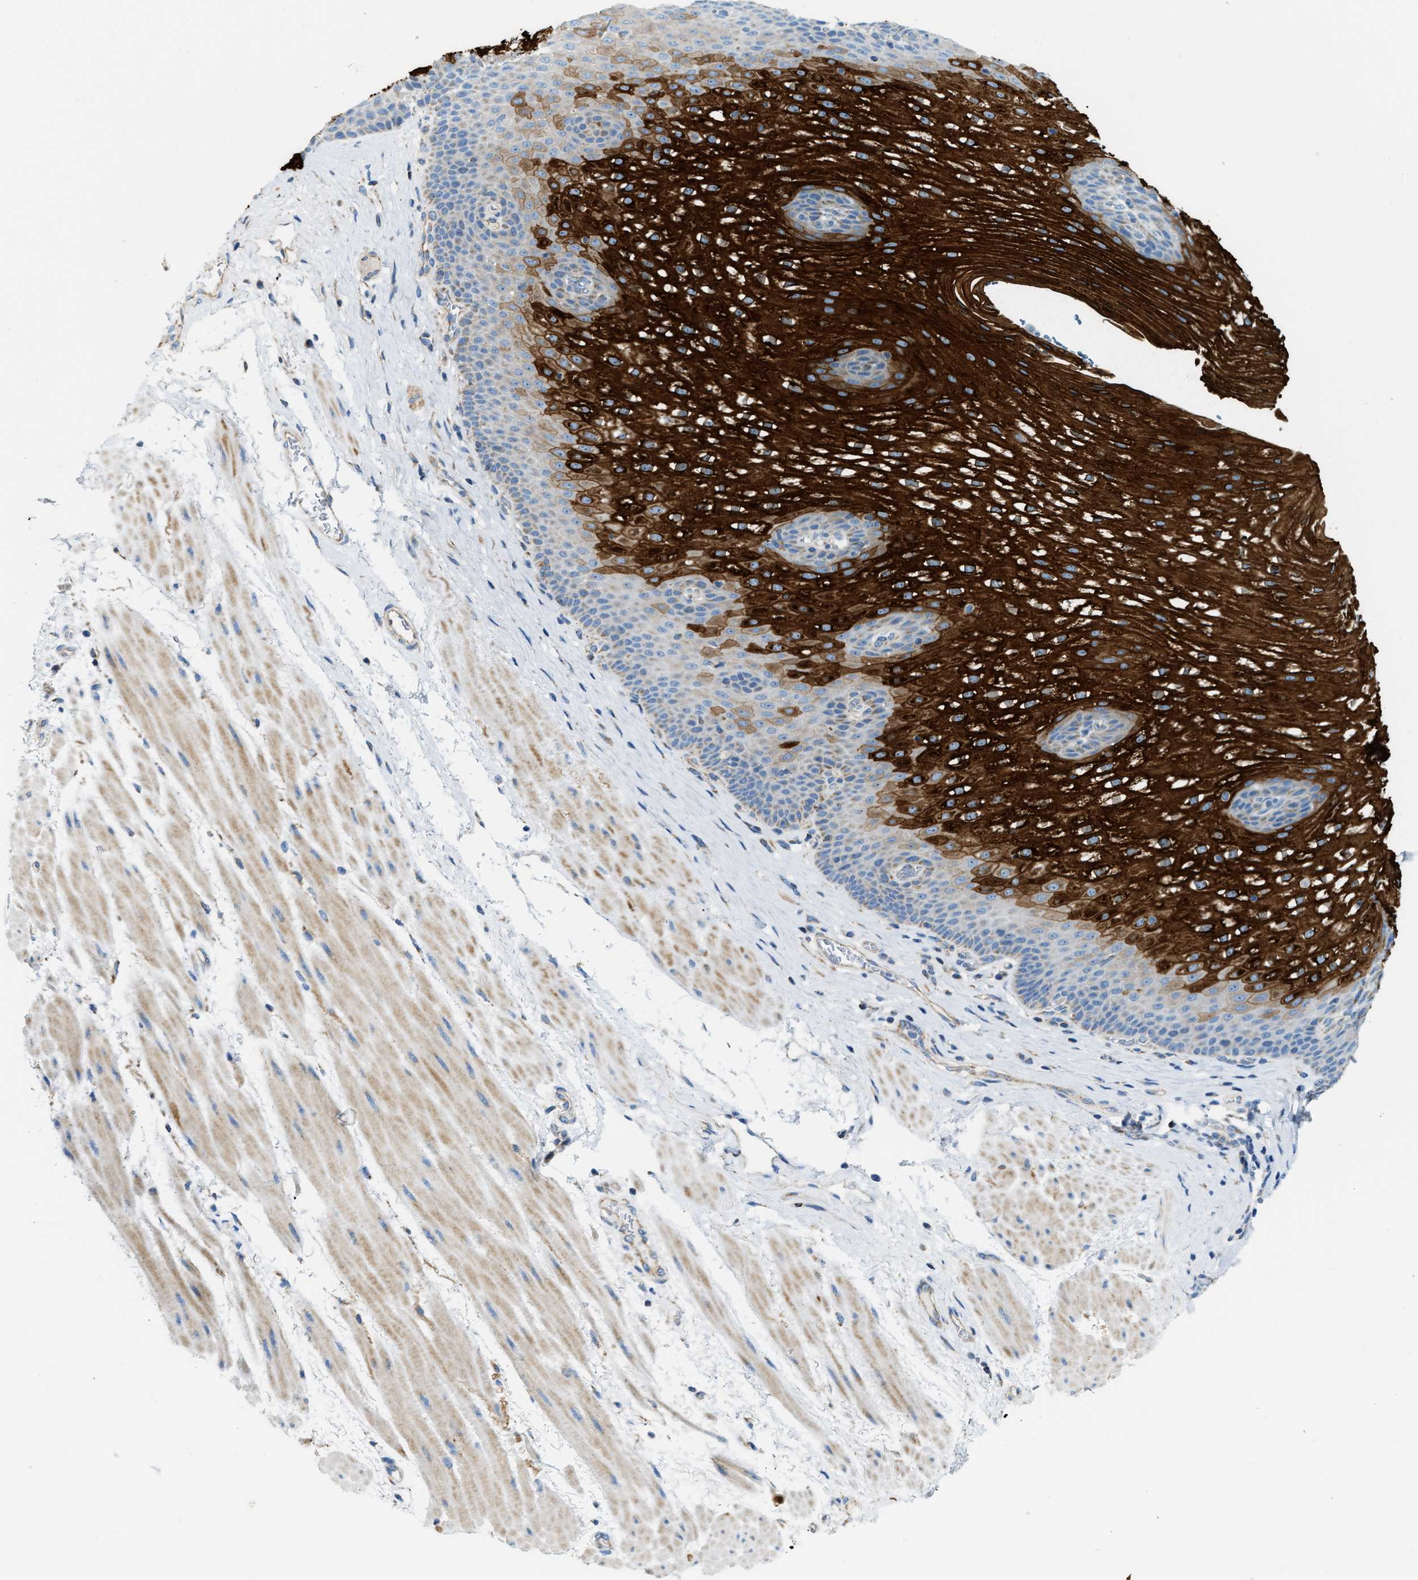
{"staining": {"intensity": "strong", "quantity": "25%-75%", "location": "cytoplasmic/membranous"}, "tissue": "esophagus", "cell_type": "Squamous epithelial cells", "image_type": "normal", "snomed": [{"axis": "morphology", "description": "Normal tissue, NOS"}, {"axis": "topography", "description": "Esophagus"}], "caption": "A brown stain highlights strong cytoplasmic/membranous positivity of a protein in squamous epithelial cells of normal esophagus. The staining was performed using DAB to visualize the protein expression in brown, while the nuclei were stained in blue with hematoxylin (Magnification: 20x).", "gene": "JADE1", "patient": {"sex": "male", "age": 48}}